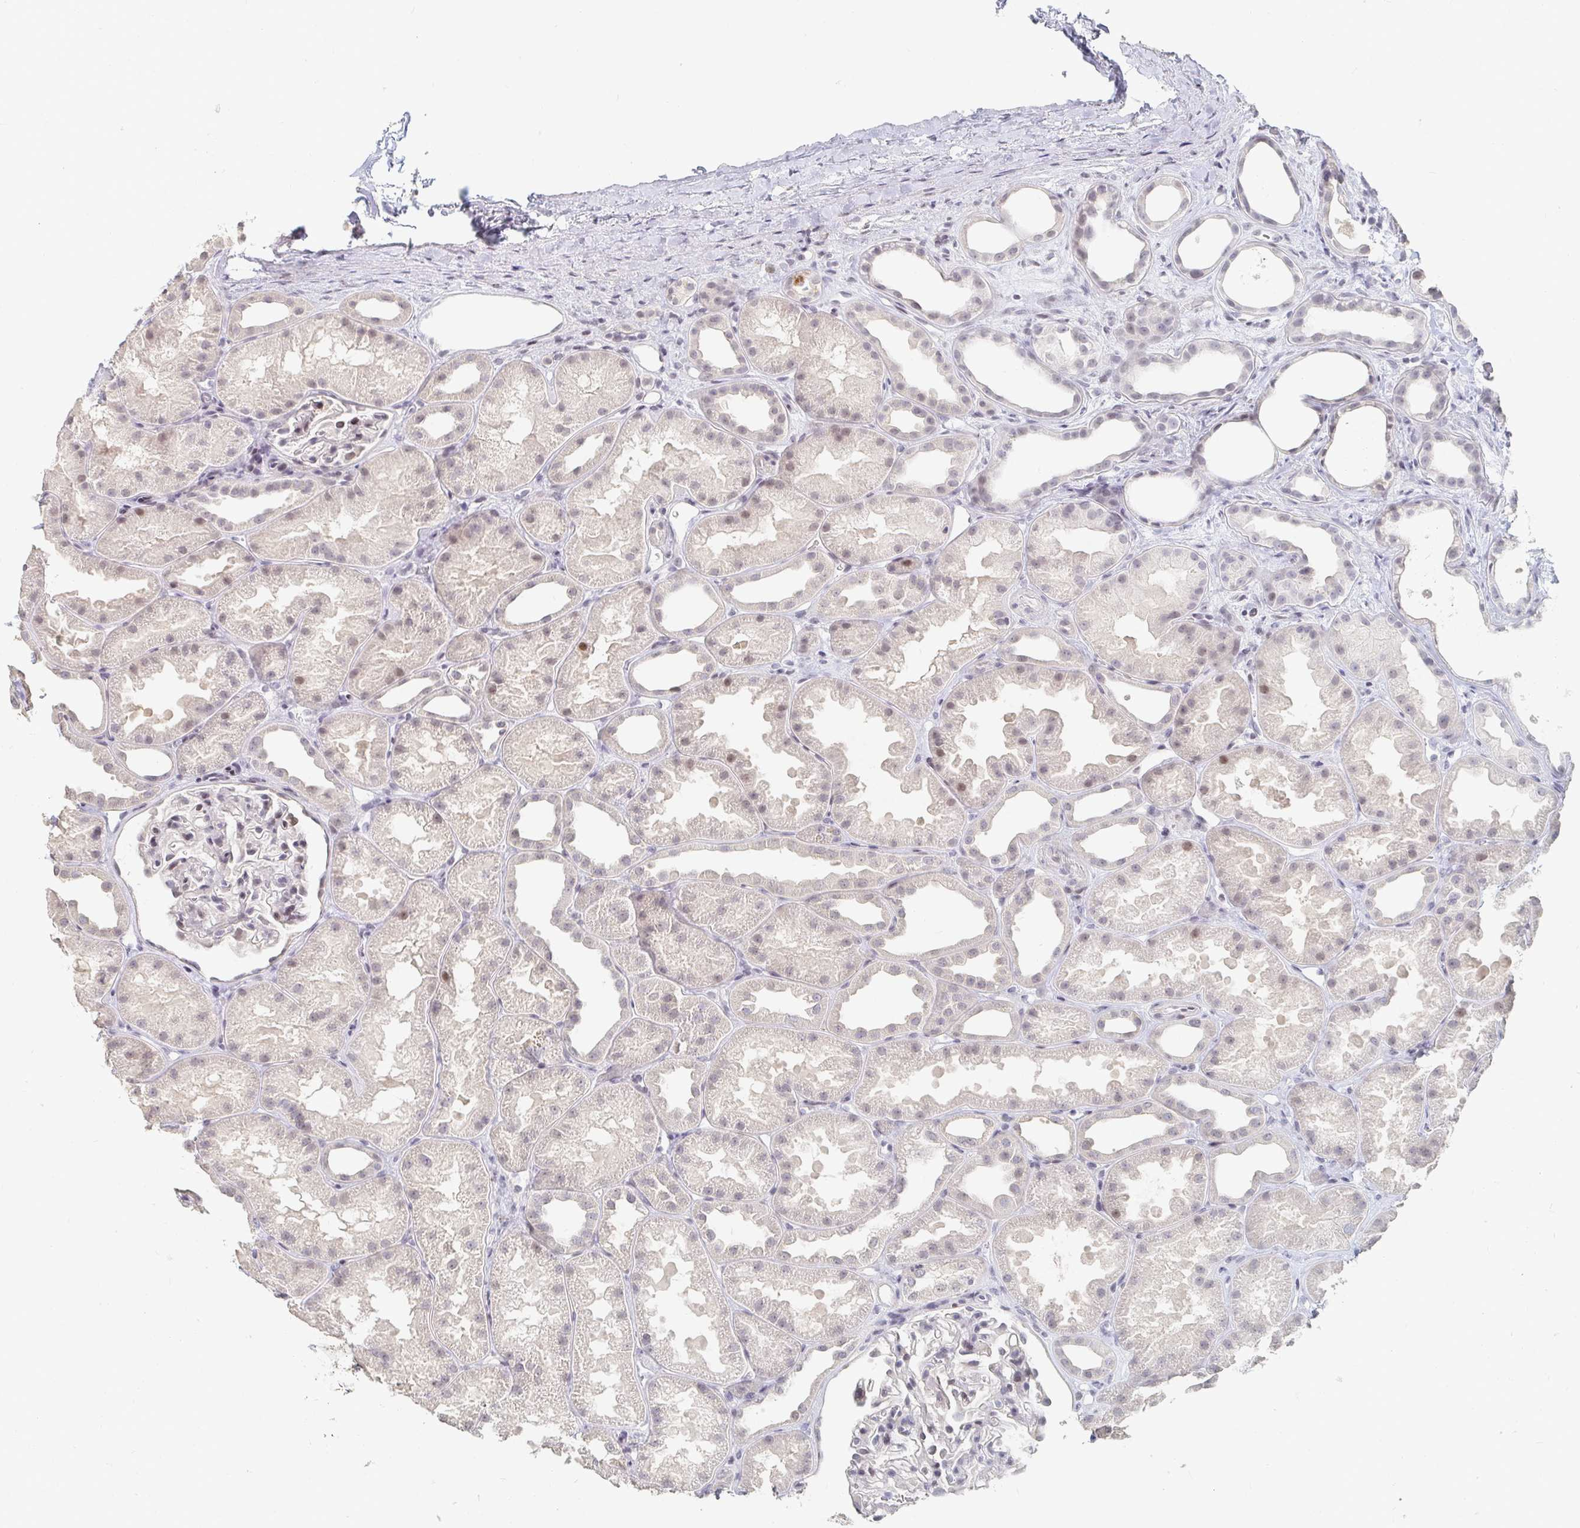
{"staining": {"intensity": "weak", "quantity": "25%-75%", "location": "nuclear"}, "tissue": "kidney", "cell_type": "Cells in glomeruli", "image_type": "normal", "snomed": [{"axis": "morphology", "description": "Normal tissue, NOS"}, {"axis": "topography", "description": "Kidney"}], "caption": "Weak nuclear protein expression is identified in approximately 25%-75% of cells in glomeruli in kidney.", "gene": "NME9", "patient": {"sex": "male", "age": 61}}